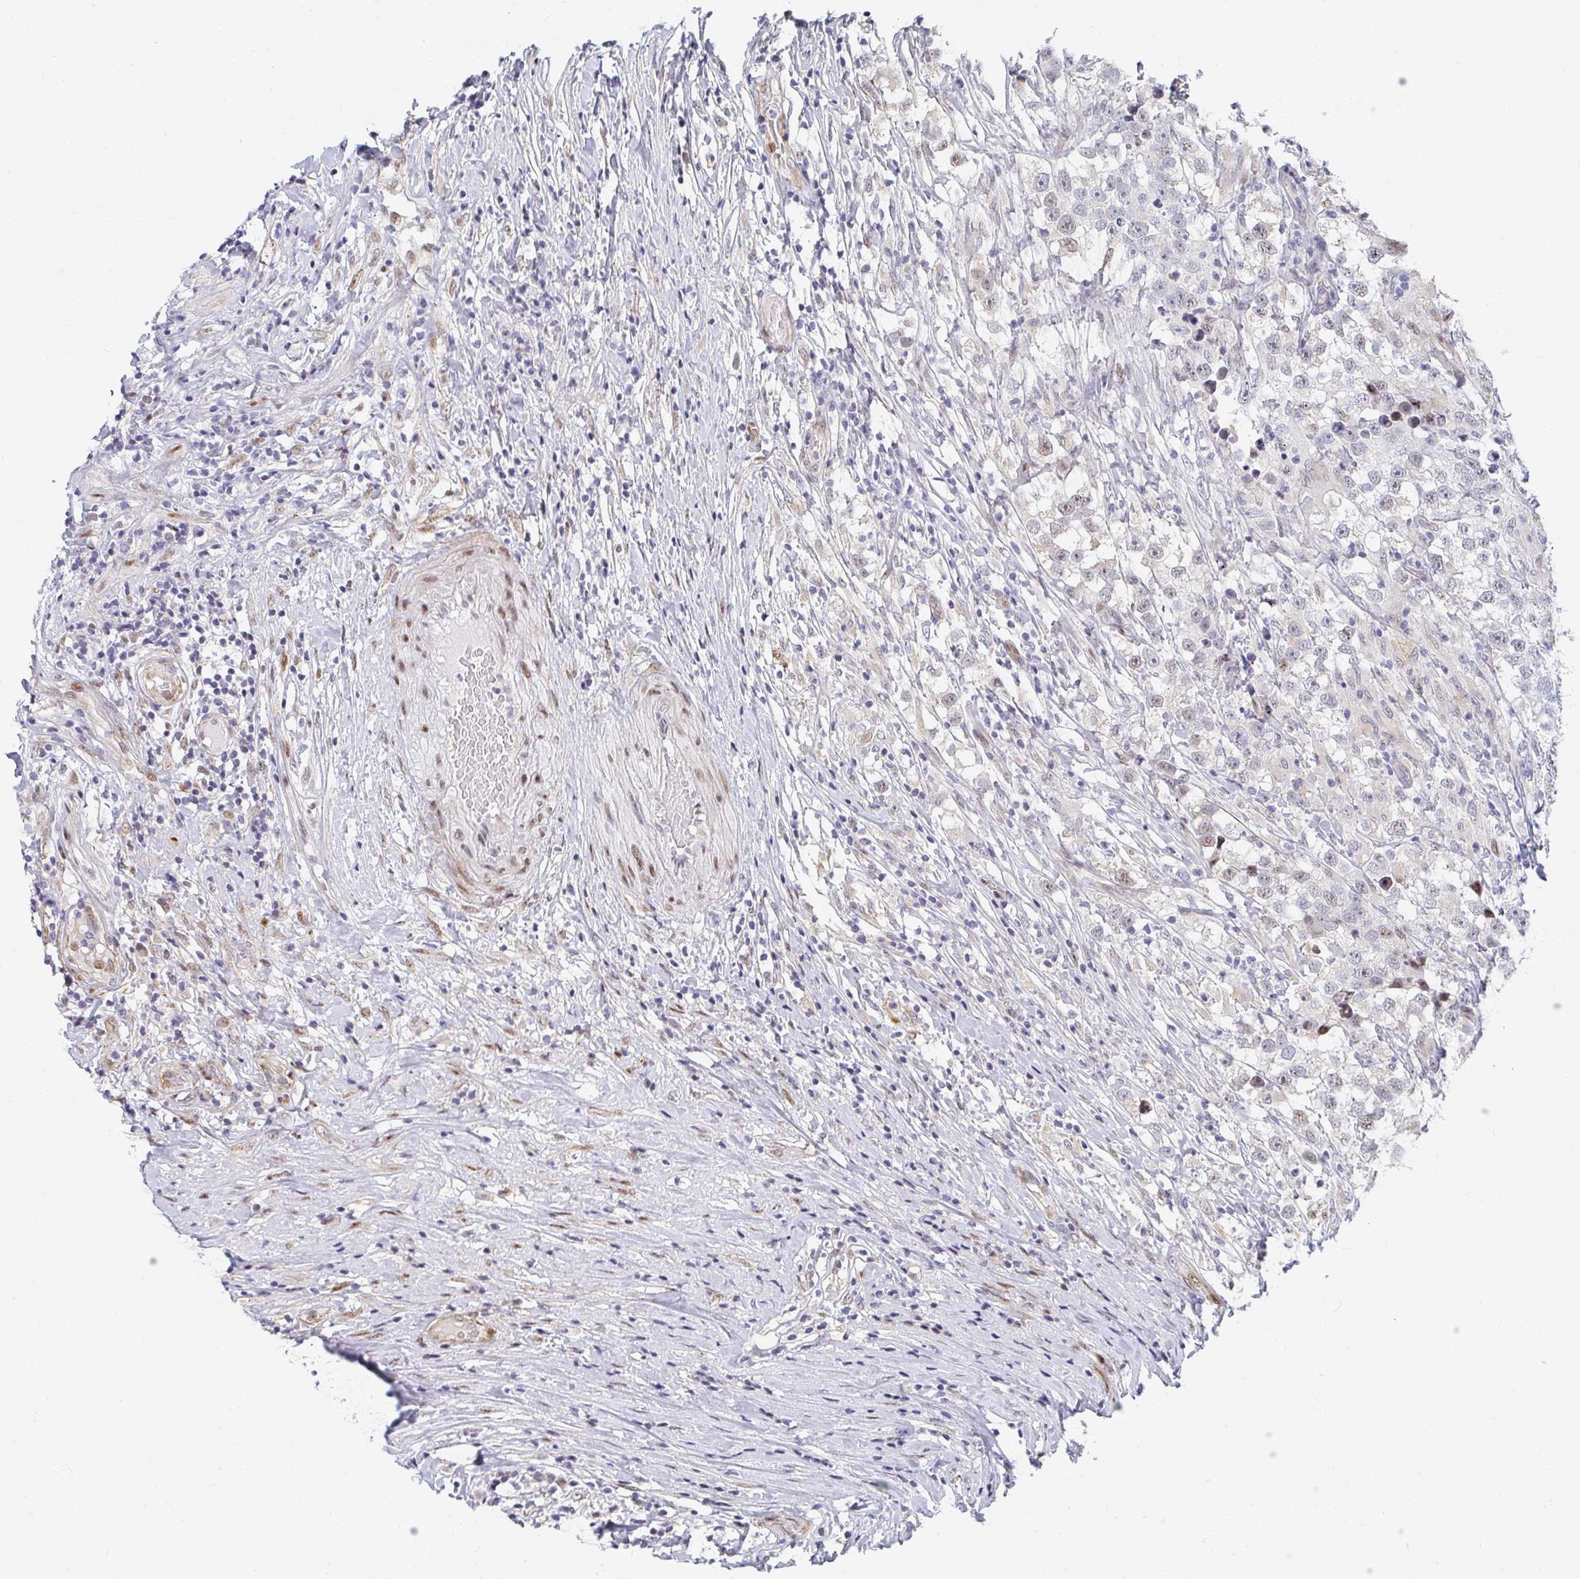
{"staining": {"intensity": "moderate", "quantity": "25%-75%", "location": "nuclear"}, "tissue": "testis cancer", "cell_type": "Tumor cells", "image_type": "cancer", "snomed": [{"axis": "morphology", "description": "Seminoma, NOS"}, {"axis": "topography", "description": "Testis"}], "caption": "Immunohistochemistry of human testis seminoma displays medium levels of moderate nuclear staining in about 25%-75% of tumor cells. The protein is shown in brown color, while the nuclei are stained blue.", "gene": "ZIC3", "patient": {"sex": "male", "age": 46}}